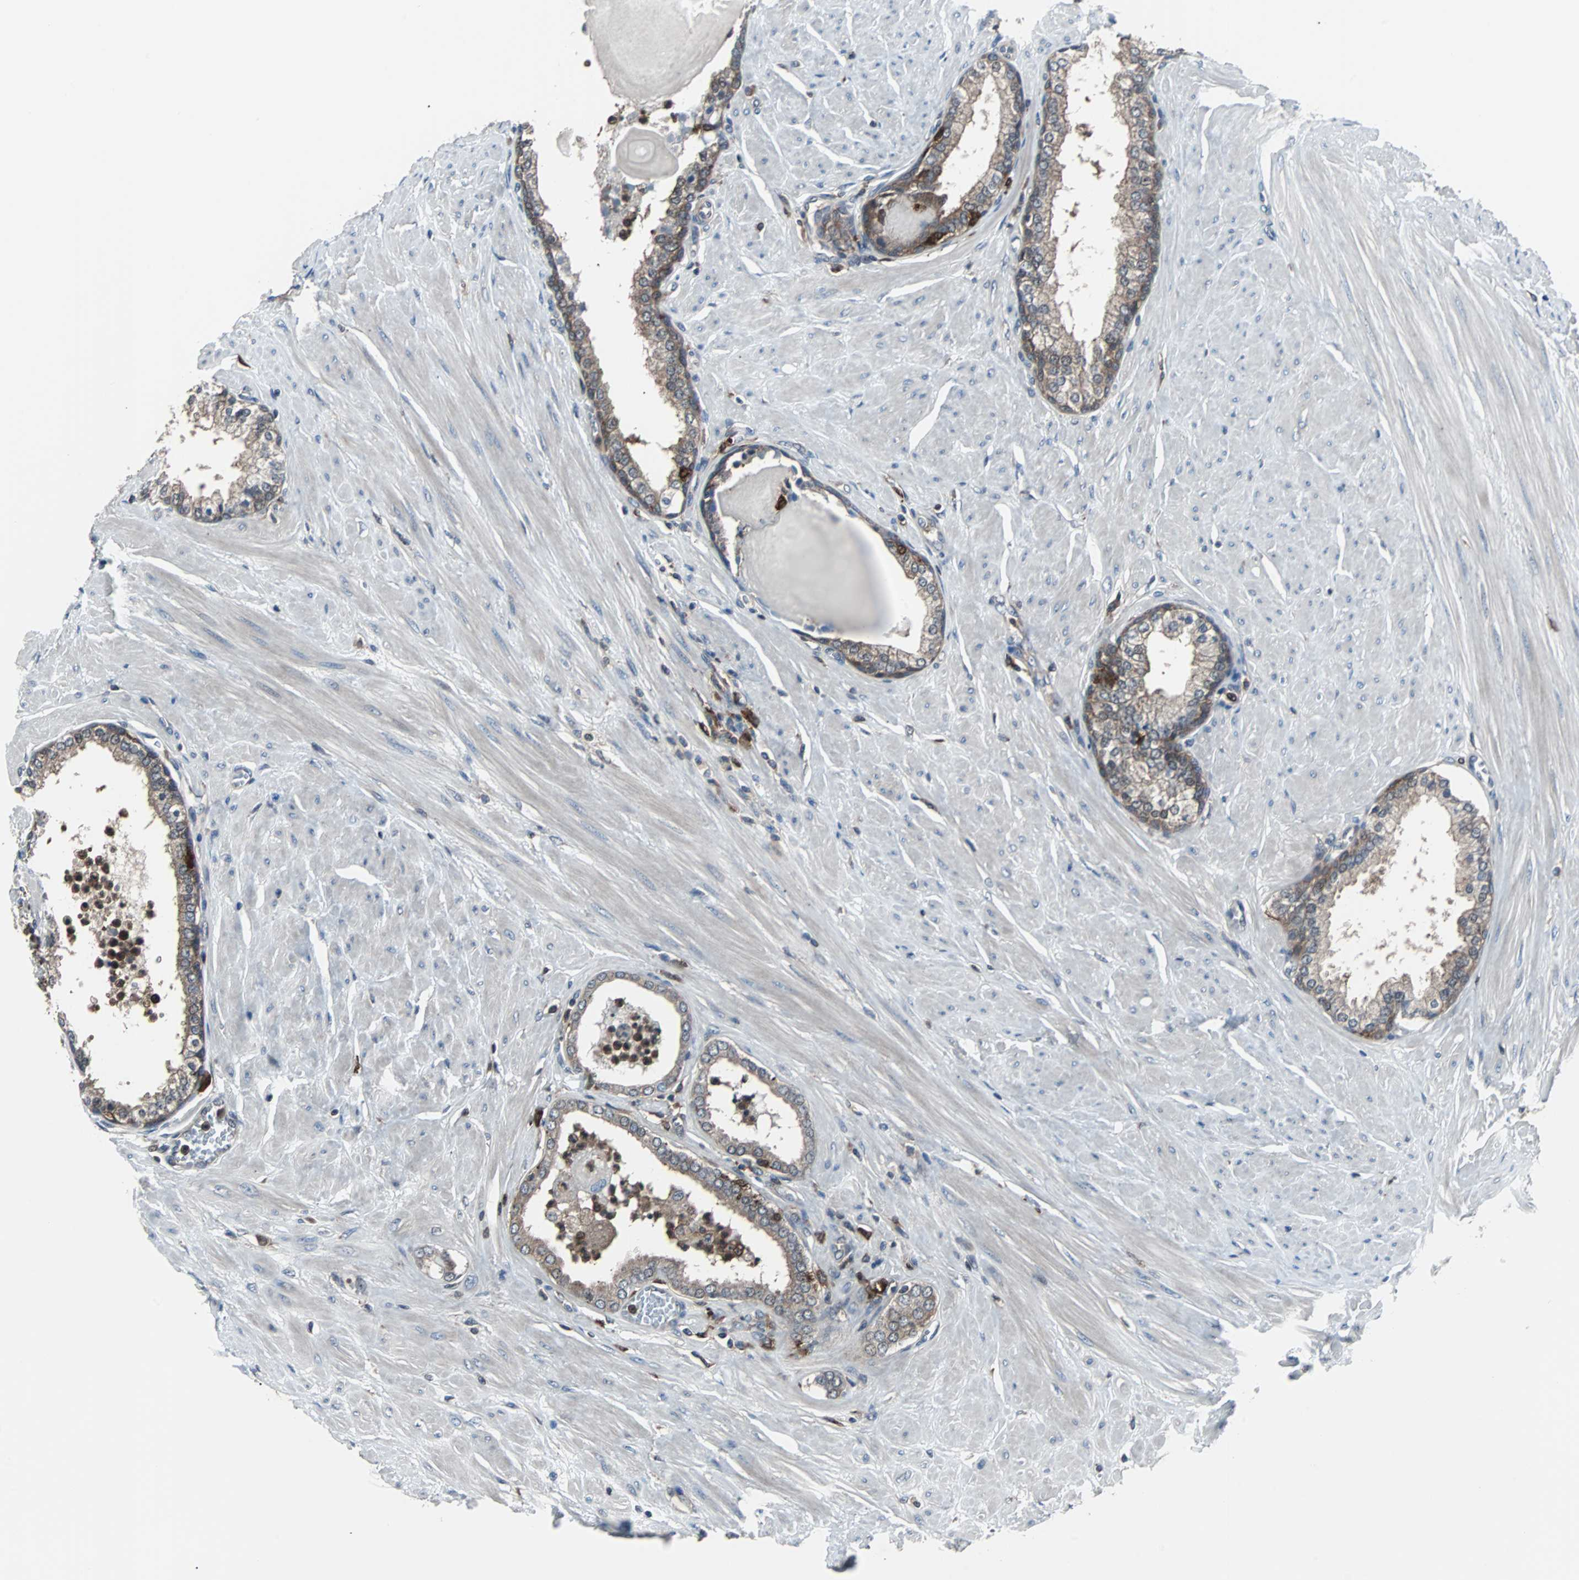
{"staining": {"intensity": "strong", "quantity": "25%-75%", "location": "cytoplasmic/membranous"}, "tissue": "prostate", "cell_type": "Glandular cells", "image_type": "normal", "snomed": [{"axis": "morphology", "description": "Normal tissue, NOS"}, {"axis": "topography", "description": "Prostate"}], "caption": "Immunohistochemical staining of unremarkable human prostate exhibits 25%-75% levels of strong cytoplasmic/membranous protein staining in about 25%-75% of glandular cells.", "gene": "PAK1", "patient": {"sex": "male", "age": 51}}